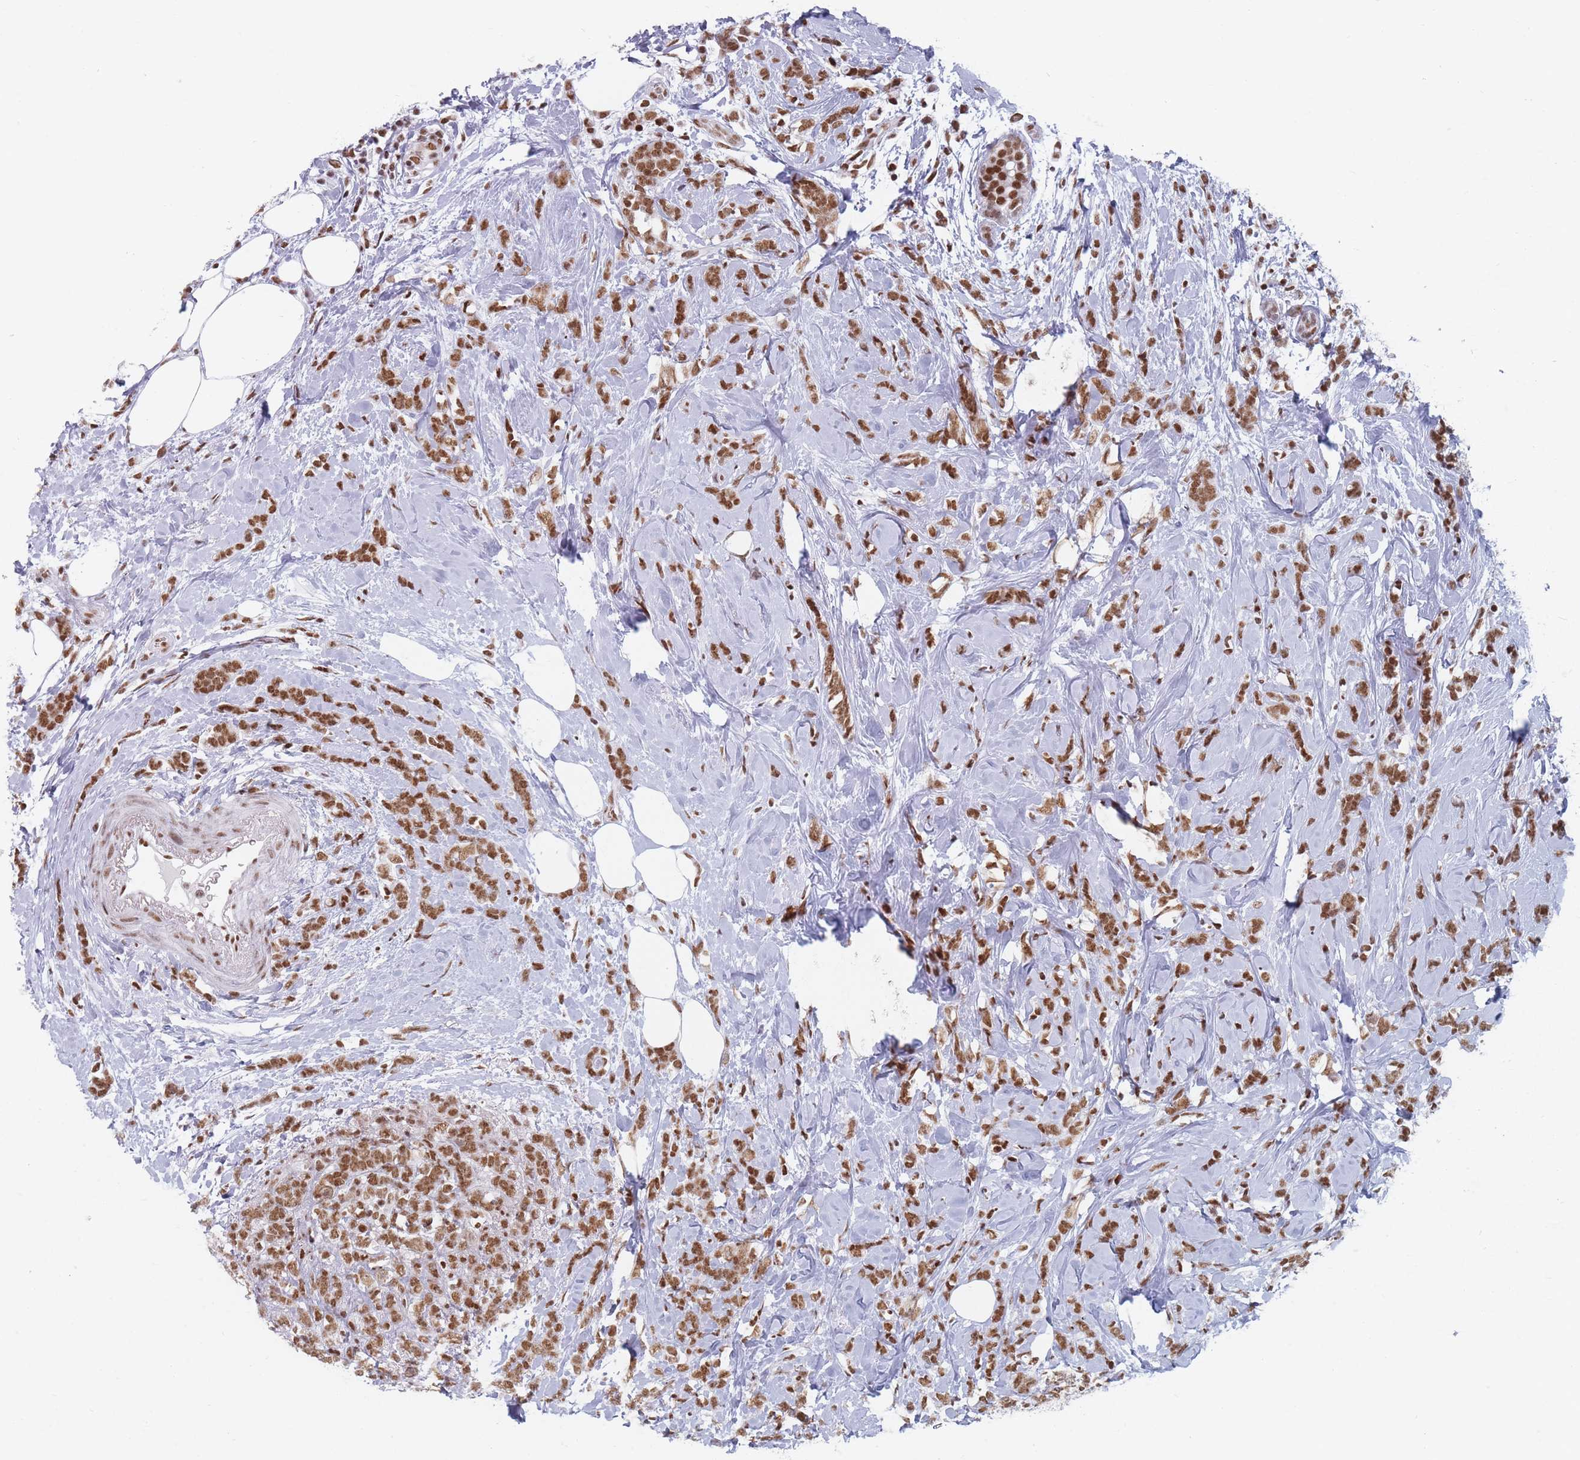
{"staining": {"intensity": "moderate", "quantity": ">75%", "location": "nuclear"}, "tissue": "breast cancer", "cell_type": "Tumor cells", "image_type": "cancer", "snomed": [{"axis": "morphology", "description": "Lobular carcinoma"}, {"axis": "topography", "description": "Breast"}], "caption": "This image exhibits immunohistochemistry staining of breast lobular carcinoma, with medium moderate nuclear staining in approximately >75% of tumor cells.", "gene": "SAFB2", "patient": {"sex": "female", "age": 58}}